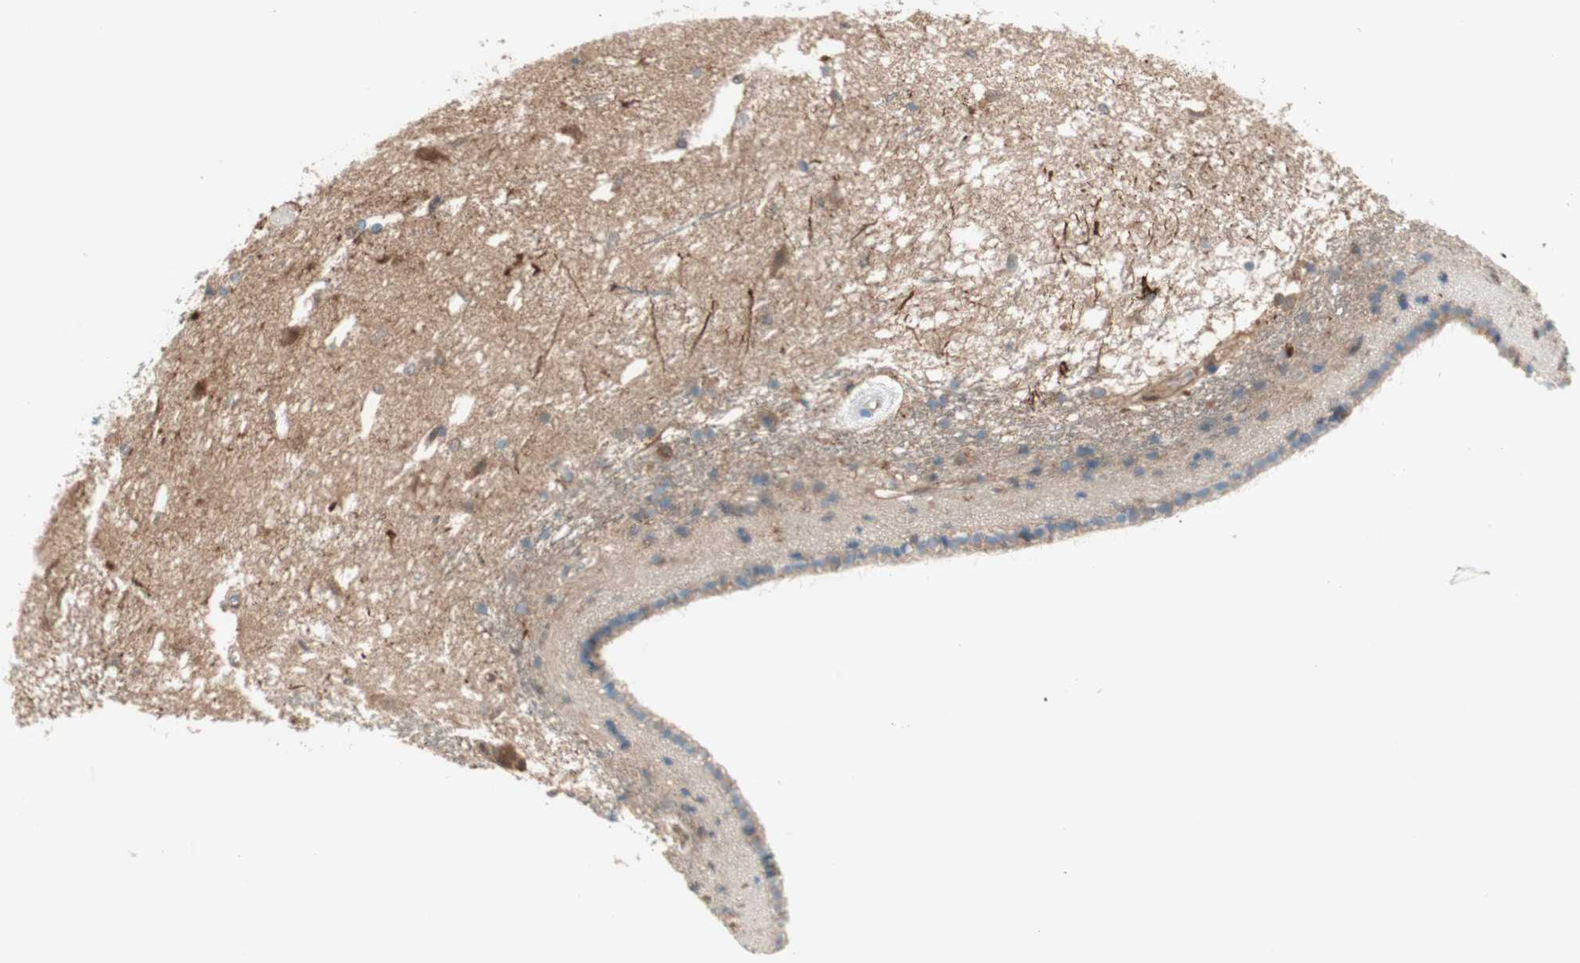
{"staining": {"intensity": "weak", "quantity": "<25%", "location": "cytoplasmic/membranous"}, "tissue": "caudate", "cell_type": "Glial cells", "image_type": "normal", "snomed": [{"axis": "morphology", "description": "Normal tissue, NOS"}, {"axis": "topography", "description": "Lateral ventricle wall"}], "caption": "Immunohistochemistry (IHC) of normal human caudate reveals no staining in glial cells. The staining was performed using DAB (3,3'-diaminobenzidine) to visualize the protein expression in brown, while the nuclei were stained in blue with hematoxylin (Magnification: 20x).", "gene": "GALT", "patient": {"sex": "female", "age": 19}}